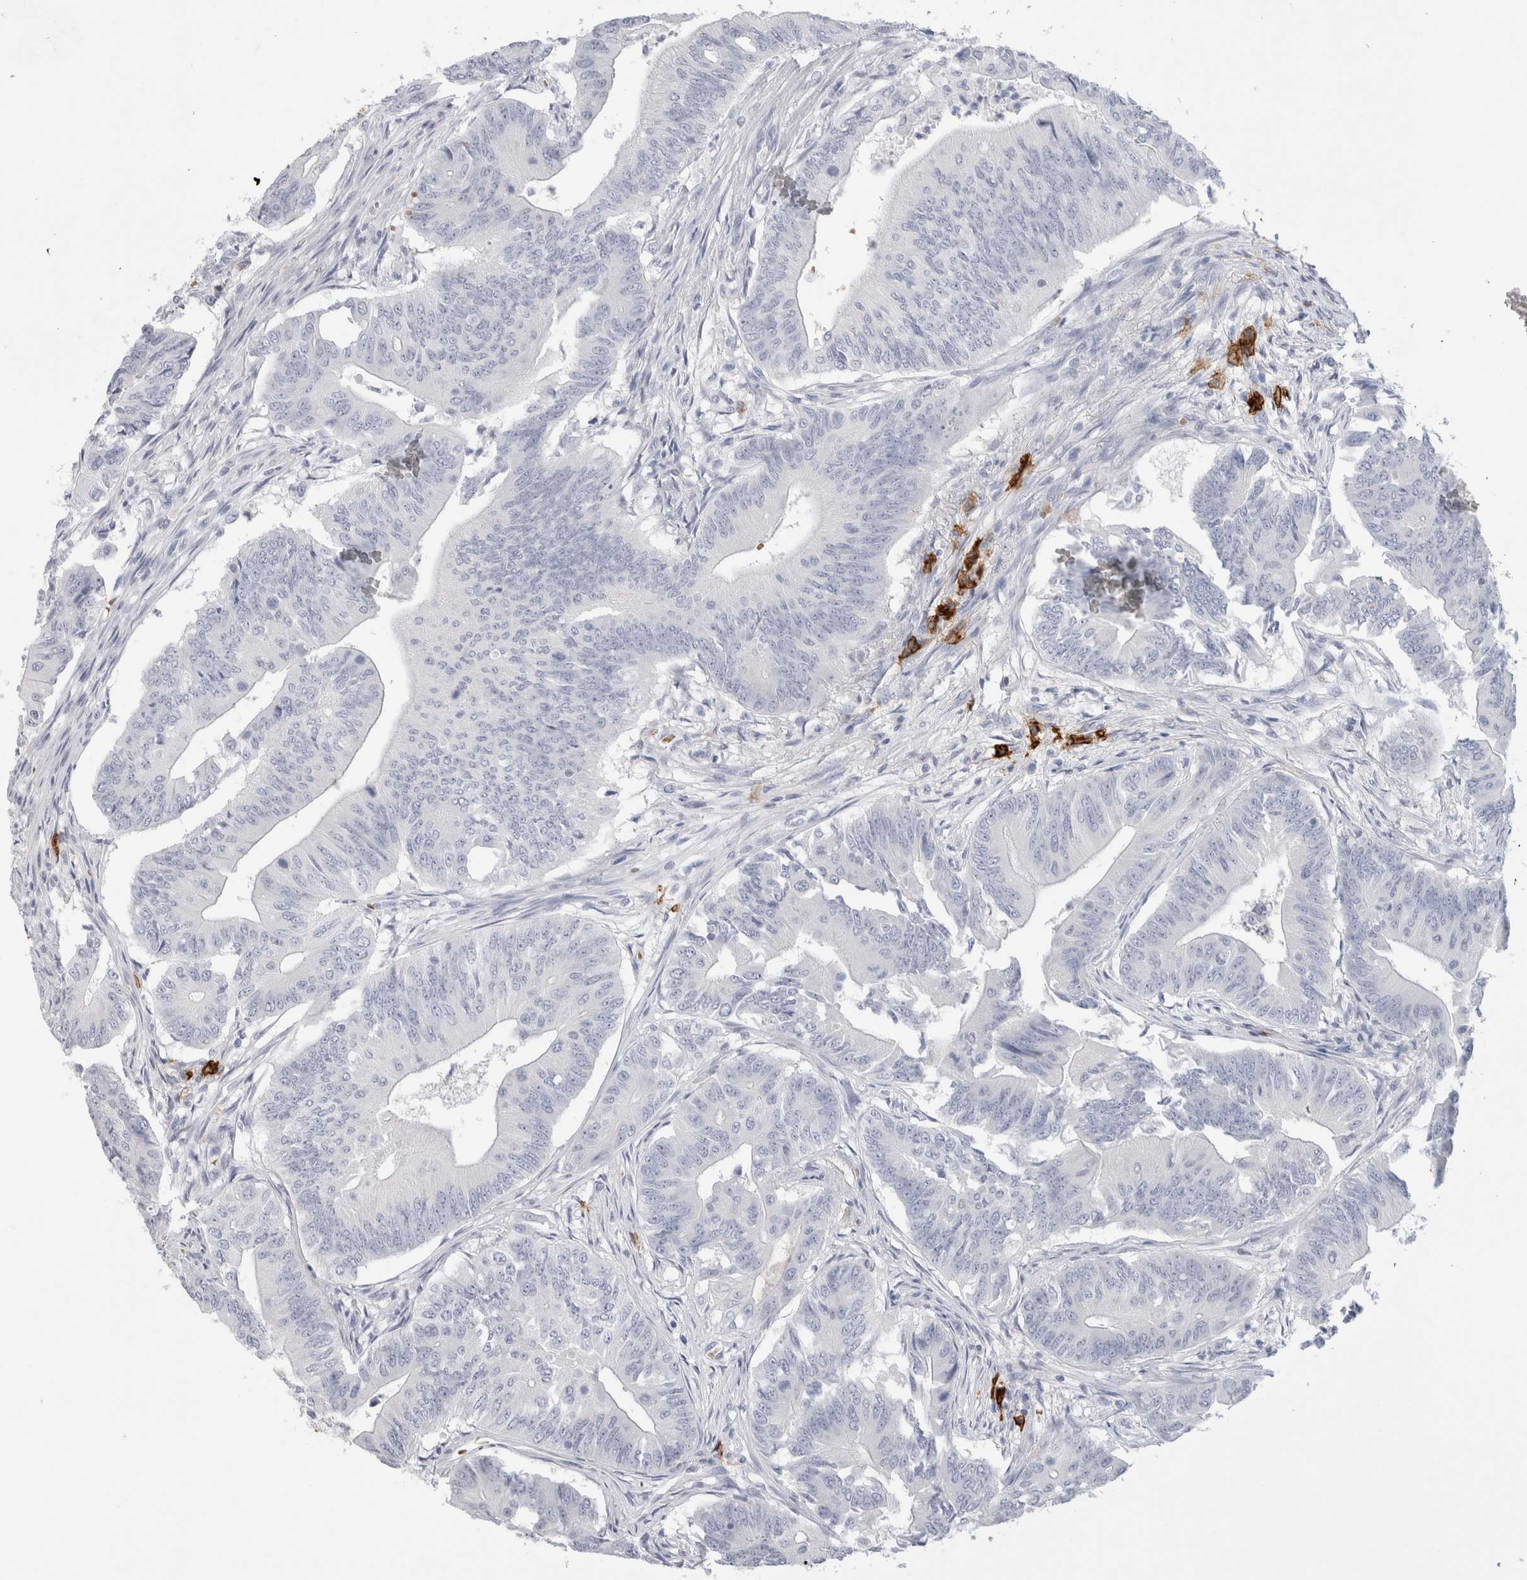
{"staining": {"intensity": "negative", "quantity": "none", "location": "none"}, "tissue": "colorectal cancer", "cell_type": "Tumor cells", "image_type": "cancer", "snomed": [{"axis": "morphology", "description": "Adenoma, NOS"}, {"axis": "morphology", "description": "Adenocarcinoma, NOS"}, {"axis": "topography", "description": "Colon"}], "caption": "IHC histopathology image of human colorectal cancer stained for a protein (brown), which reveals no staining in tumor cells.", "gene": "CD38", "patient": {"sex": "male", "age": 79}}